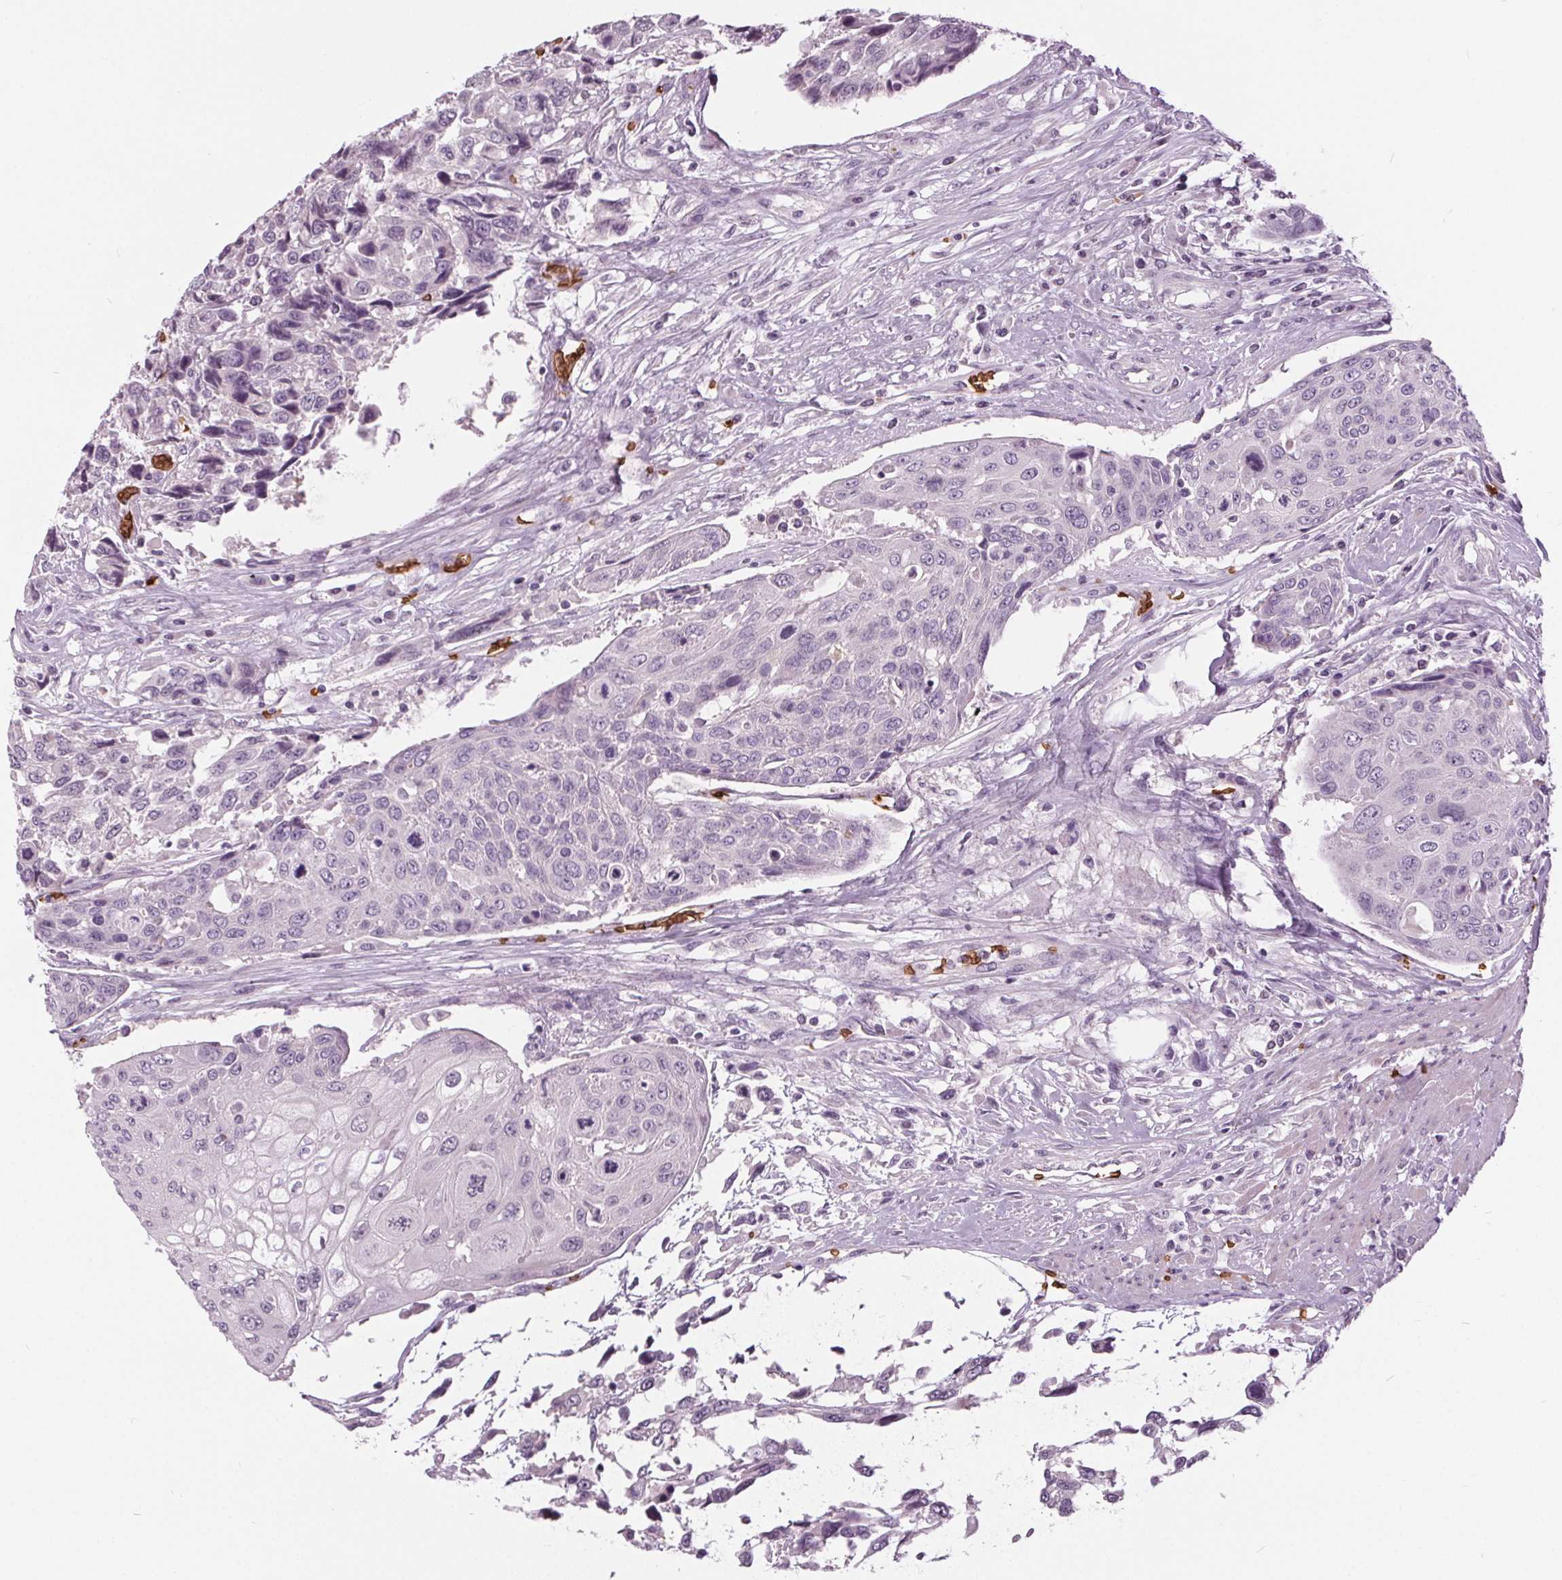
{"staining": {"intensity": "negative", "quantity": "none", "location": "none"}, "tissue": "urothelial cancer", "cell_type": "Tumor cells", "image_type": "cancer", "snomed": [{"axis": "morphology", "description": "Urothelial carcinoma, High grade"}, {"axis": "topography", "description": "Urinary bladder"}], "caption": "Urothelial cancer stained for a protein using IHC displays no positivity tumor cells.", "gene": "SLC4A1", "patient": {"sex": "female", "age": 70}}